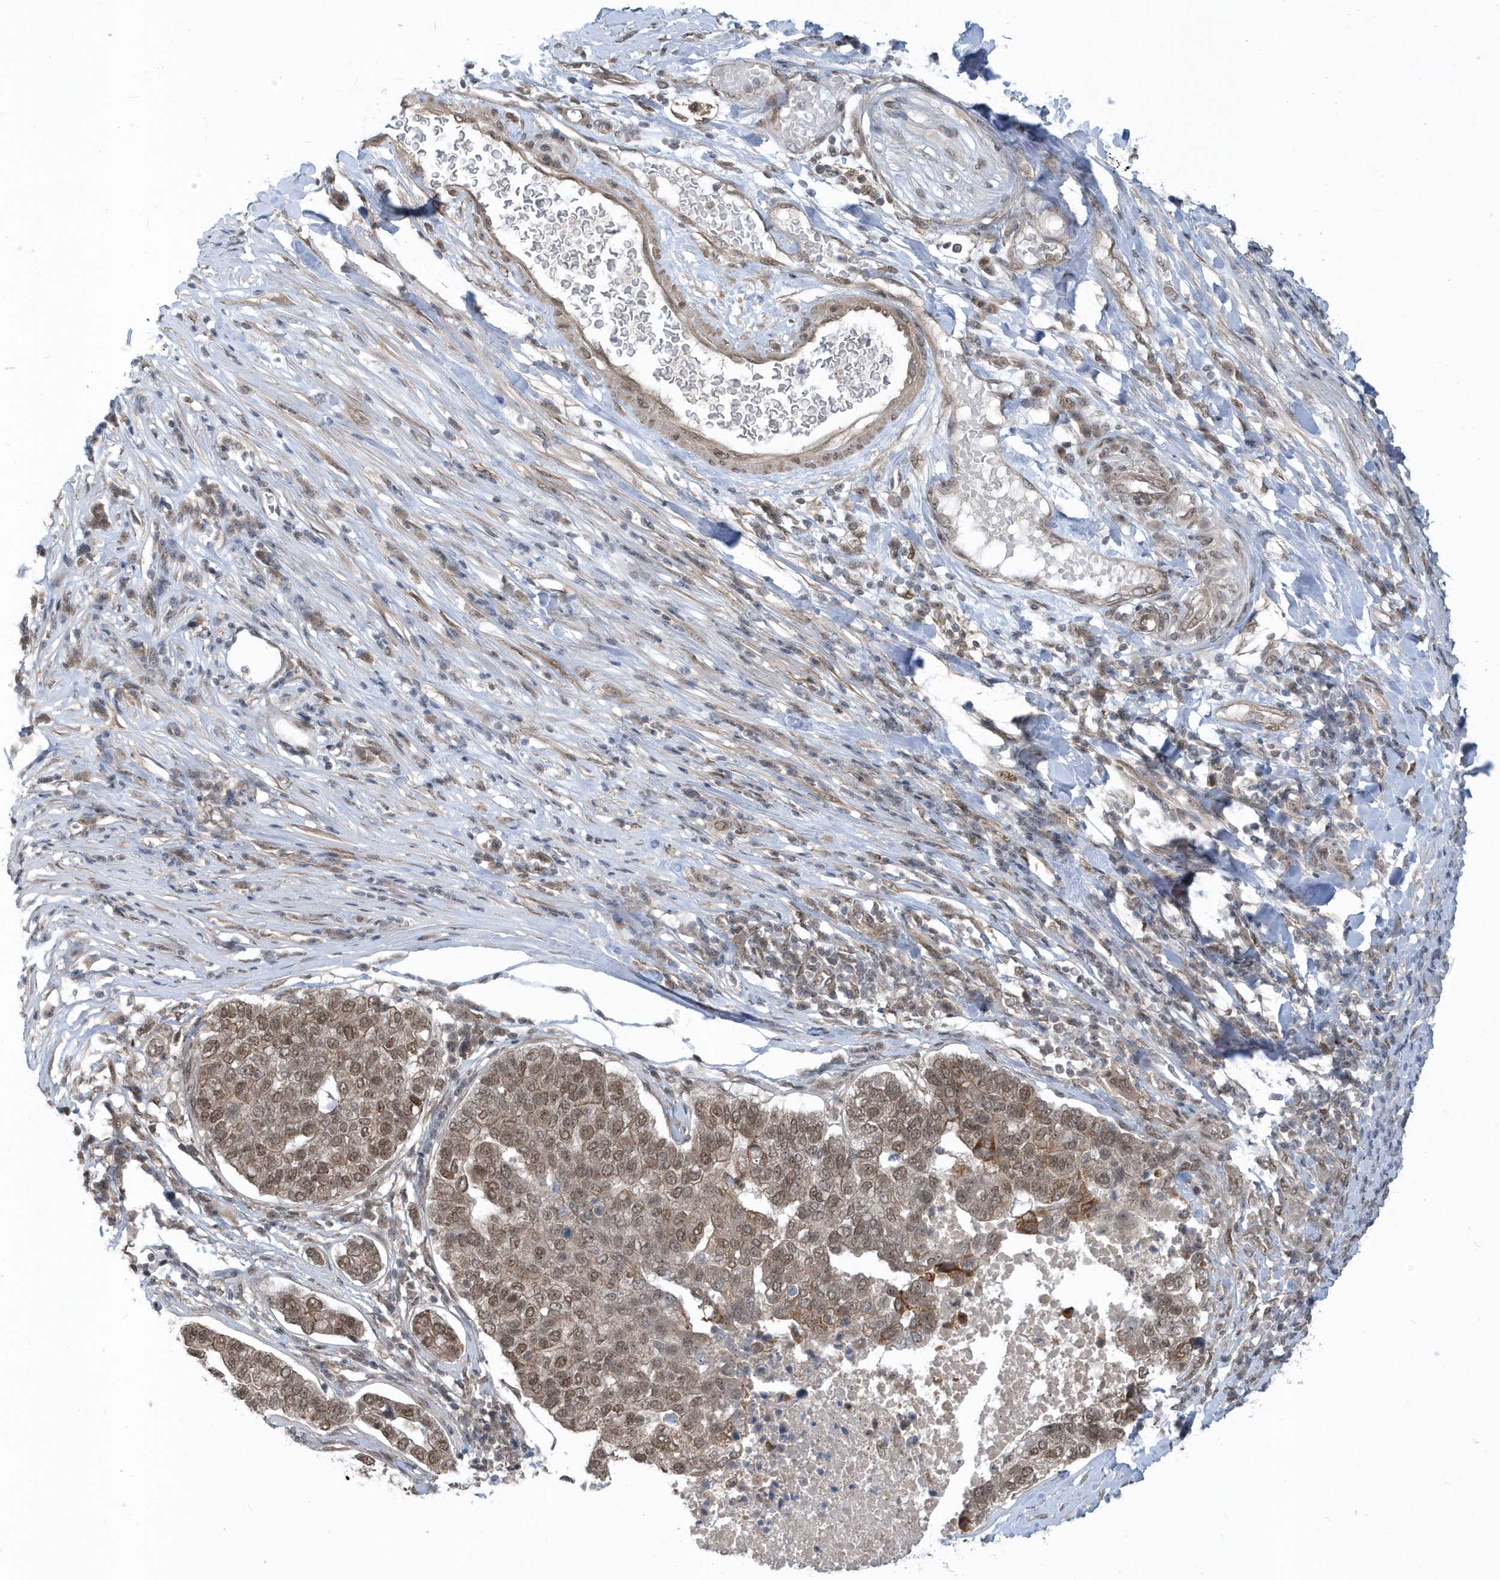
{"staining": {"intensity": "moderate", "quantity": ">75%", "location": "cytoplasmic/membranous,nuclear"}, "tissue": "pancreatic cancer", "cell_type": "Tumor cells", "image_type": "cancer", "snomed": [{"axis": "morphology", "description": "Adenocarcinoma, NOS"}, {"axis": "topography", "description": "Pancreas"}], "caption": "Protein expression analysis of human pancreatic cancer (adenocarcinoma) reveals moderate cytoplasmic/membranous and nuclear staining in approximately >75% of tumor cells.", "gene": "USP53", "patient": {"sex": "female", "age": 61}}